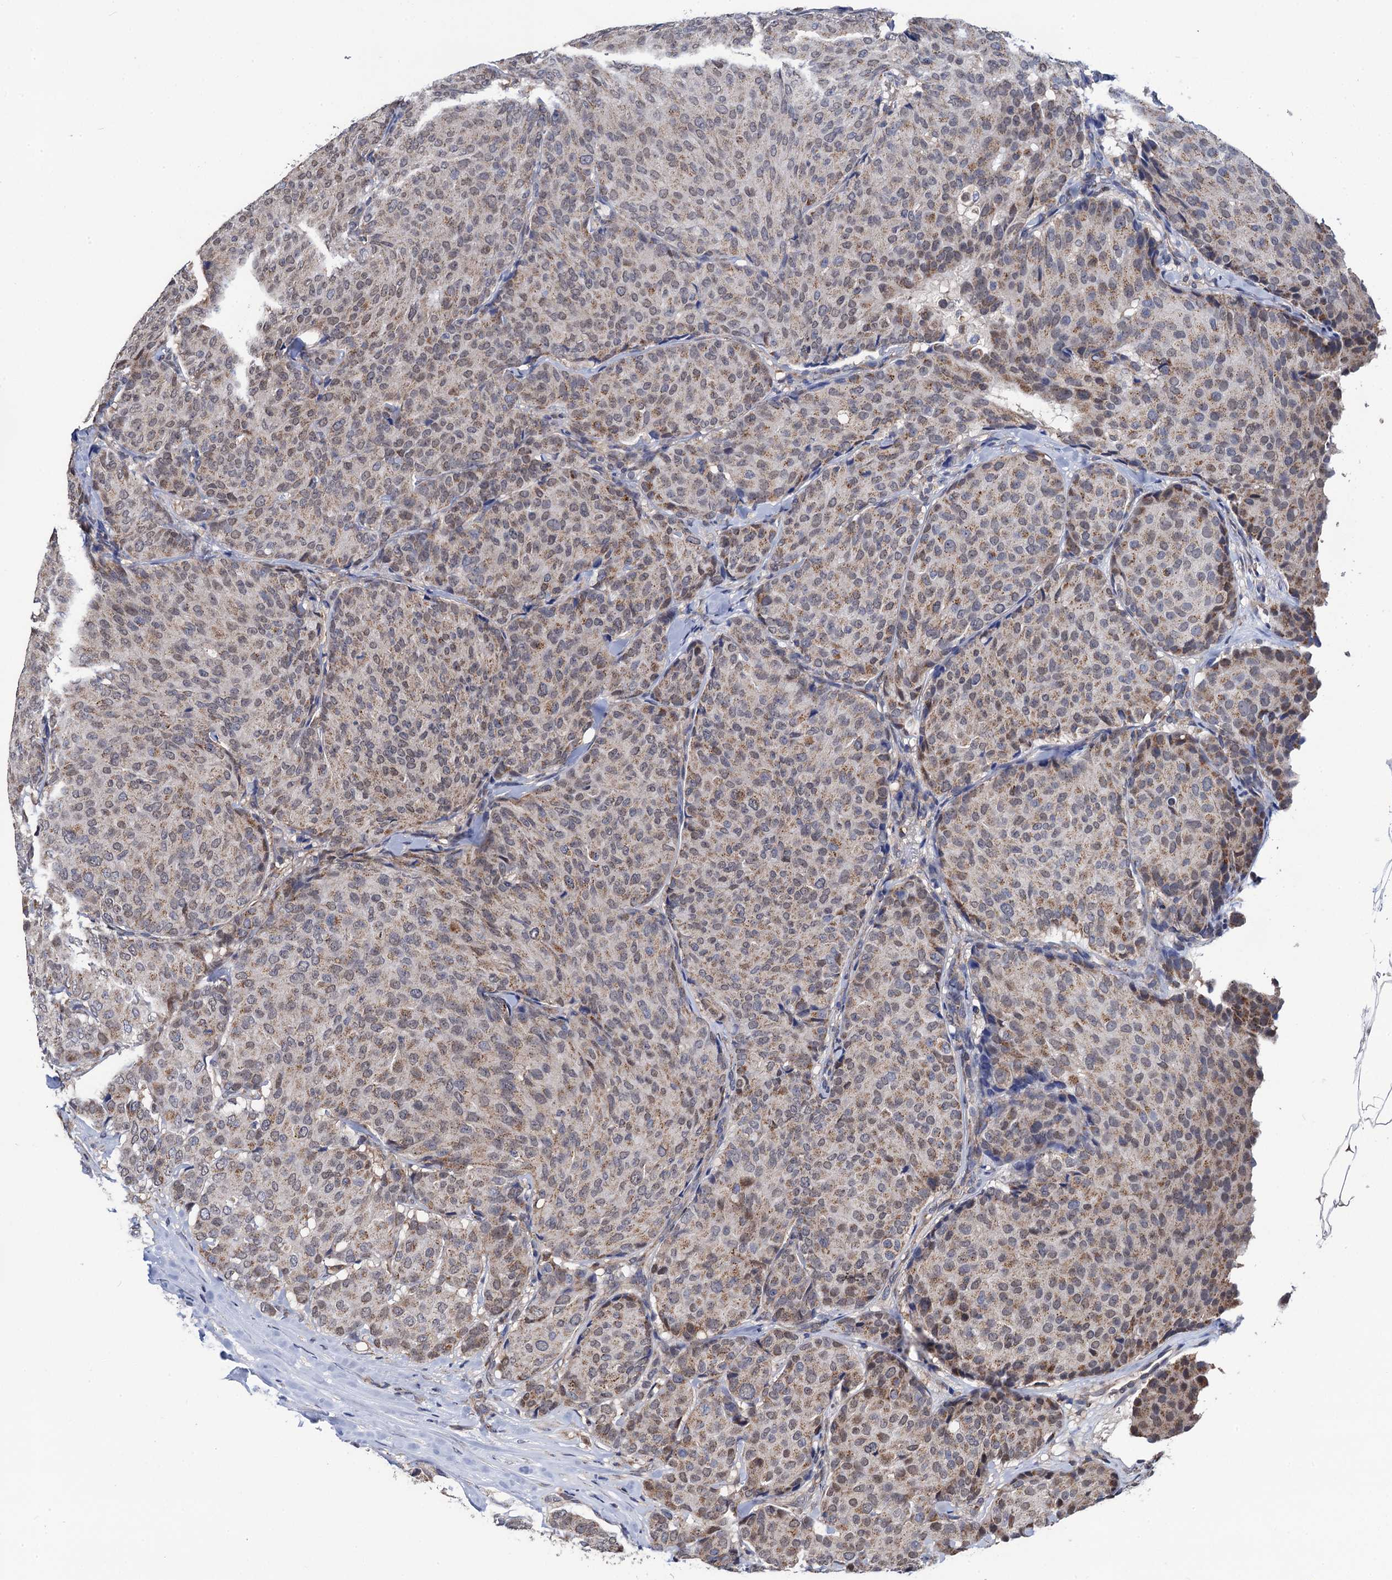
{"staining": {"intensity": "moderate", "quantity": ">75%", "location": "cytoplasmic/membranous"}, "tissue": "breast cancer", "cell_type": "Tumor cells", "image_type": "cancer", "snomed": [{"axis": "morphology", "description": "Duct carcinoma"}, {"axis": "topography", "description": "Breast"}], "caption": "Protein staining demonstrates moderate cytoplasmic/membranous staining in approximately >75% of tumor cells in breast cancer (infiltrating ductal carcinoma).", "gene": "PTCD3", "patient": {"sex": "female", "age": 75}}